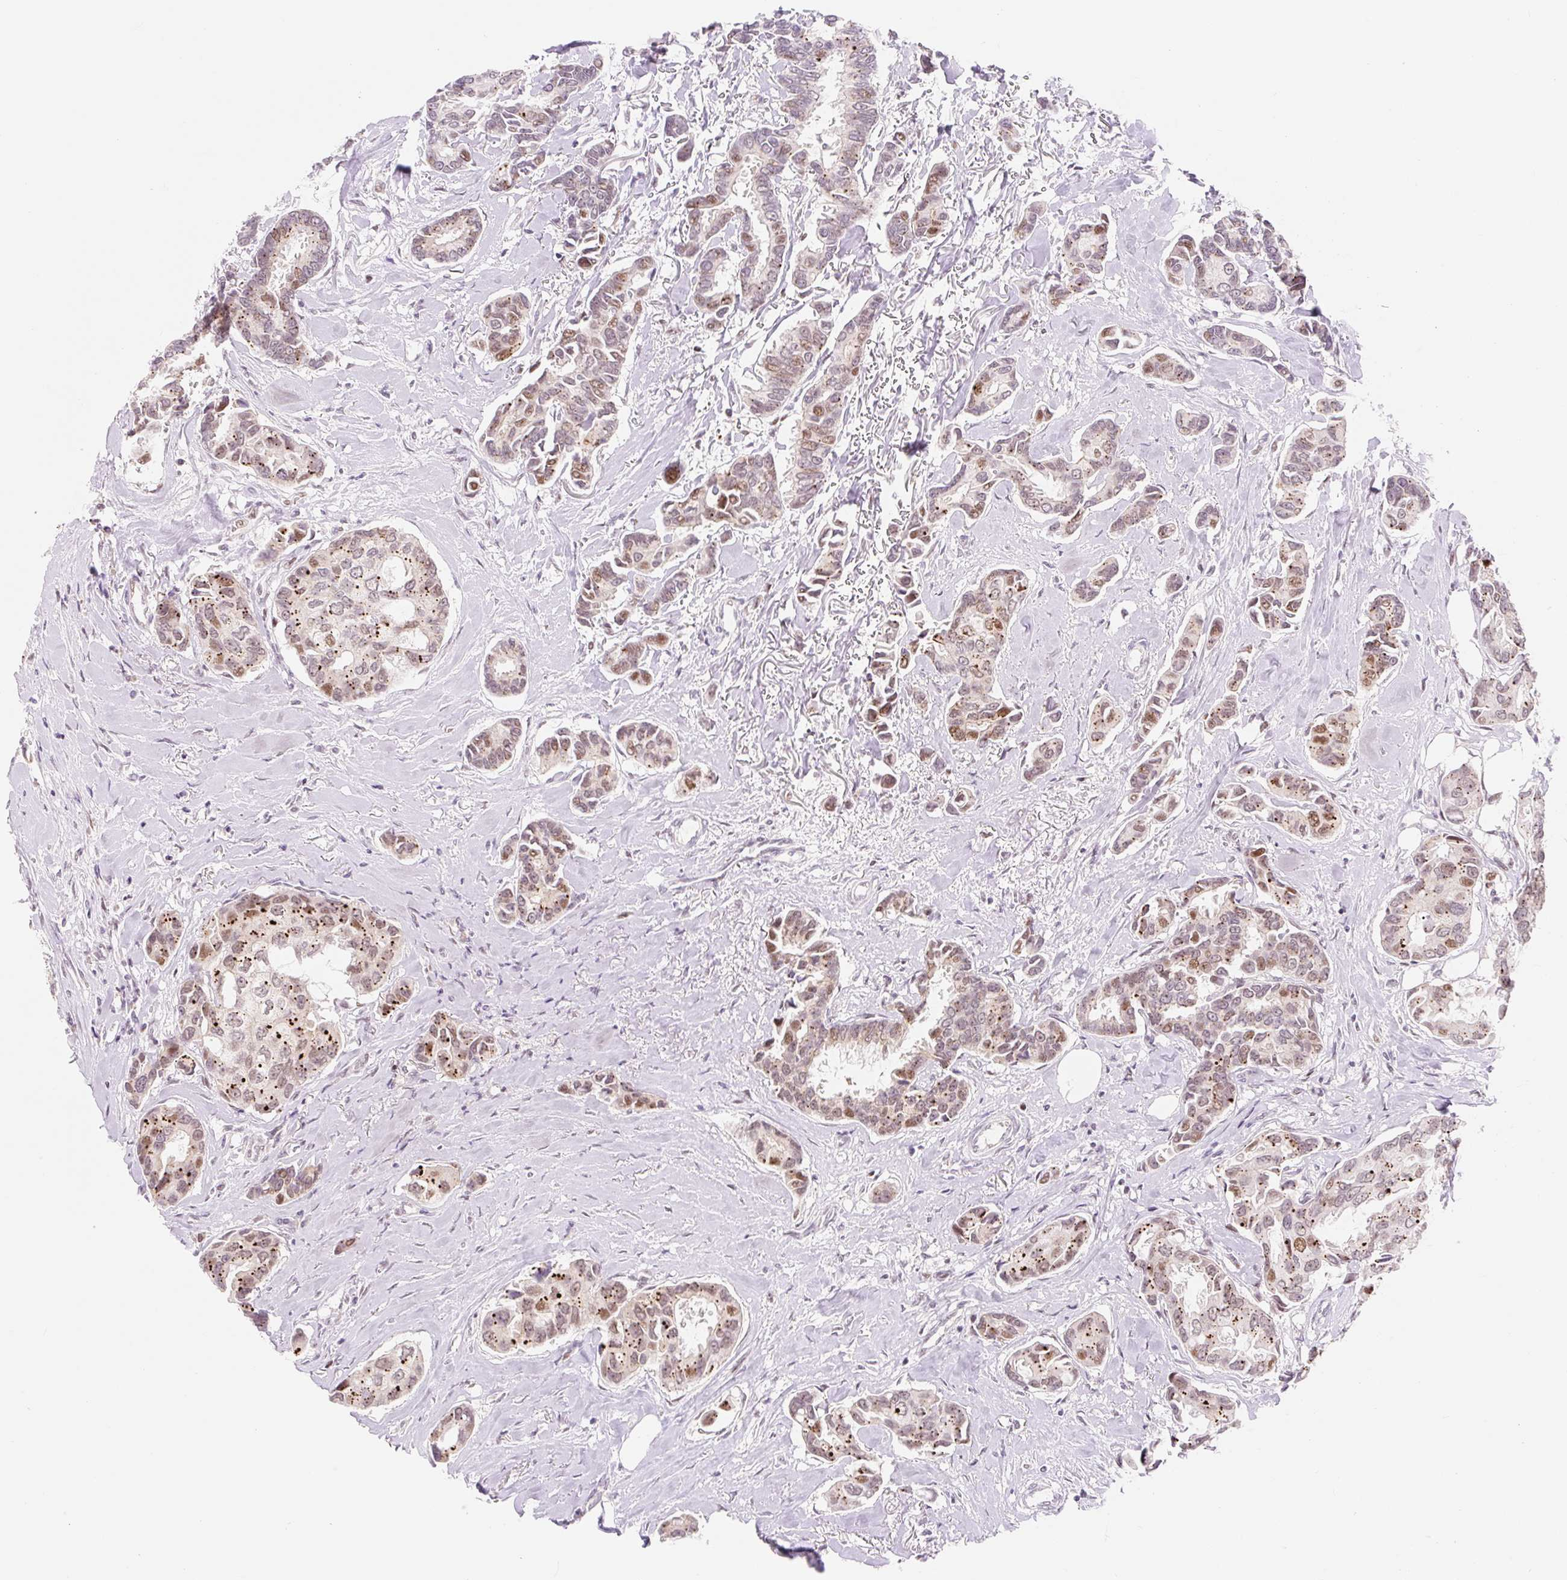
{"staining": {"intensity": "moderate", "quantity": "25%-75%", "location": "cytoplasmic/membranous,nuclear"}, "tissue": "breast cancer", "cell_type": "Tumor cells", "image_type": "cancer", "snomed": [{"axis": "morphology", "description": "Duct carcinoma"}, {"axis": "topography", "description": "Breast"}], "caption": "Protein staining exhibits moderate cytoplasmic/membranous and nuclear expression in about 25%-75% of tumor cells in breast invasive ductal carcinoma.", "gene": "H2BW1", "patient": {"sex": "female", "age": 73}}